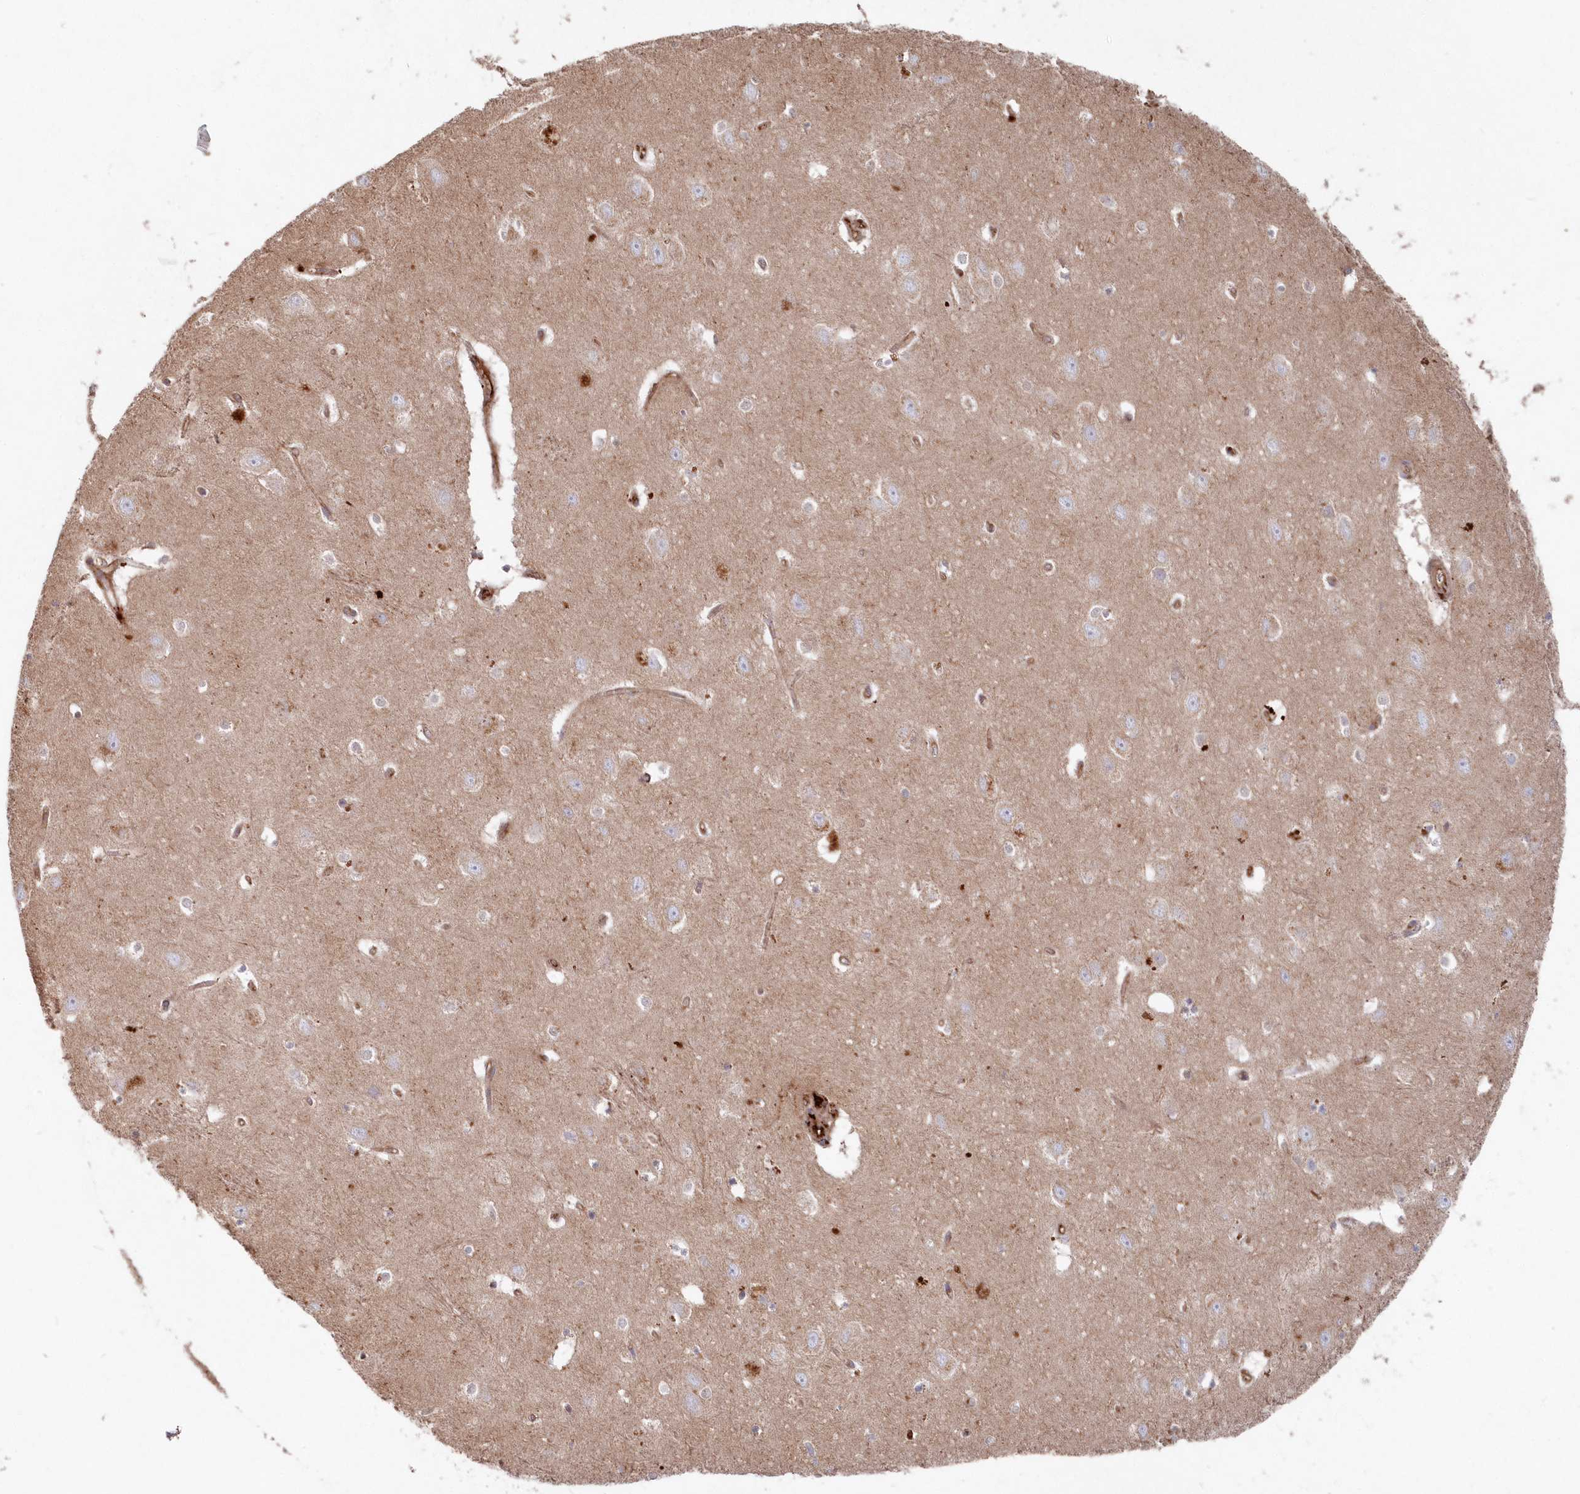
{"staining": {"intensity": "moderate", "quantity": "<25%", "location": "cytoplasmic/membranous"}, "tissue": "hippocampus", "cell_type": "Glial cells", "image_type": "normal", "snomed": [{"axis": "morphology", "description": "Normal tissue, NOS"}, {"axis": "topography", "description": "Hippocampus"}], "caption": "DAB immunohistochemical staining of normal hippocampus shows moderate cytoplasmic/membranous protein staining in about <25% of glial cells.", "gene": "ABHD14B", "patient": {"sex": "female", "age": 64}}